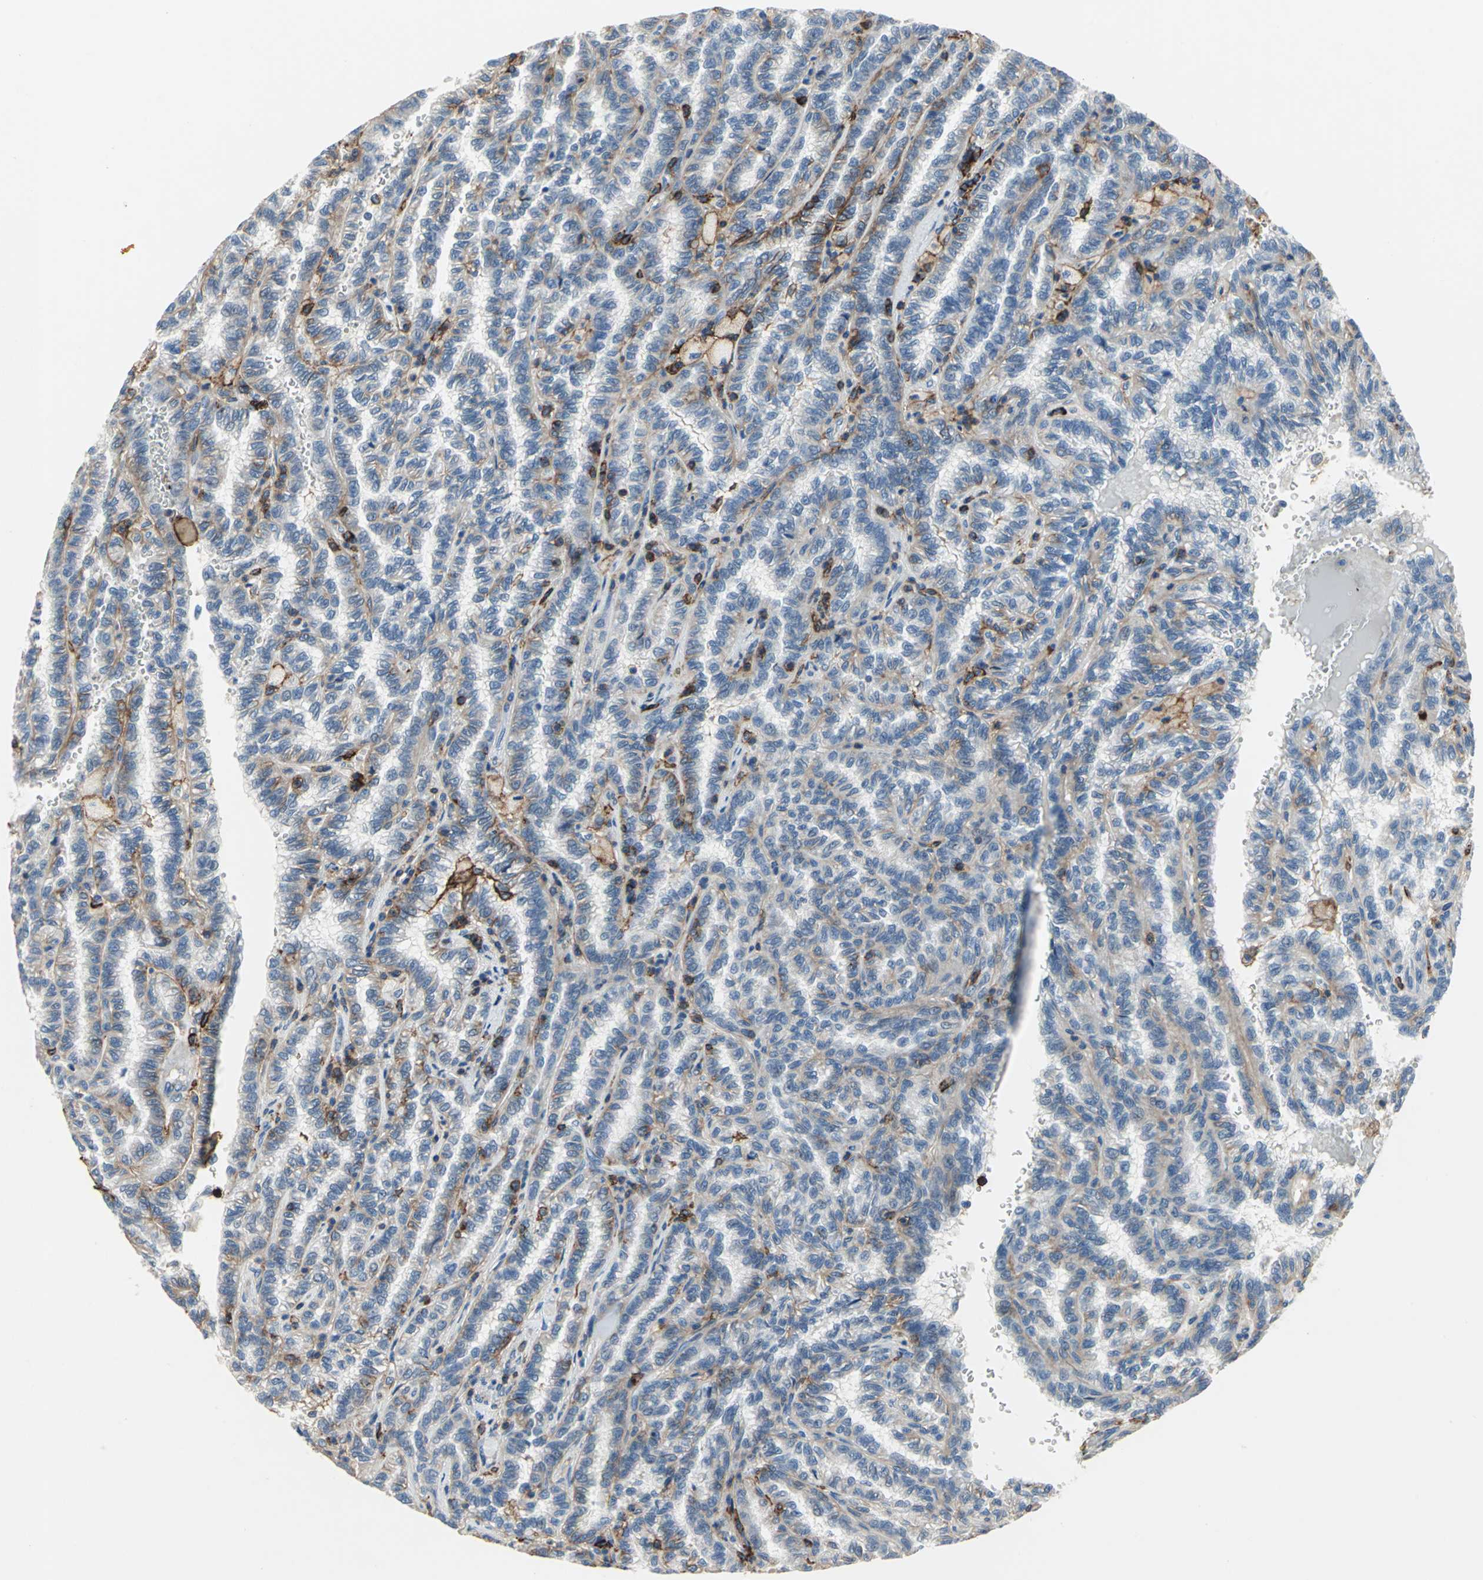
{"staining": {"intensity": "weak", "quantity": "25%-75%", "location": "cytoplasmic/membranous"}, "tissue": "renal cancer", "cell_type": "Tumor cells", "image_type": "cancer", "snomed": [{"axis": "morphology", "description": "Inflammation, NOS"}, {"axis": "morphology", "description": "Adenocarcinoma, NOS"}, {"axis": "topography", "description": "Kidney"}], "caption": "Immunohistochemistry (IHC) (DAB (3,3'-diaminobenzidine)) staining of human renal cancer (adenocarcinoma) reveals weak cytoplasmic/membranous protein positivity in approximately 25%-75% of tumor cells.", "gene": "CD44", "patient": {"sex": "male", "age": 68}}